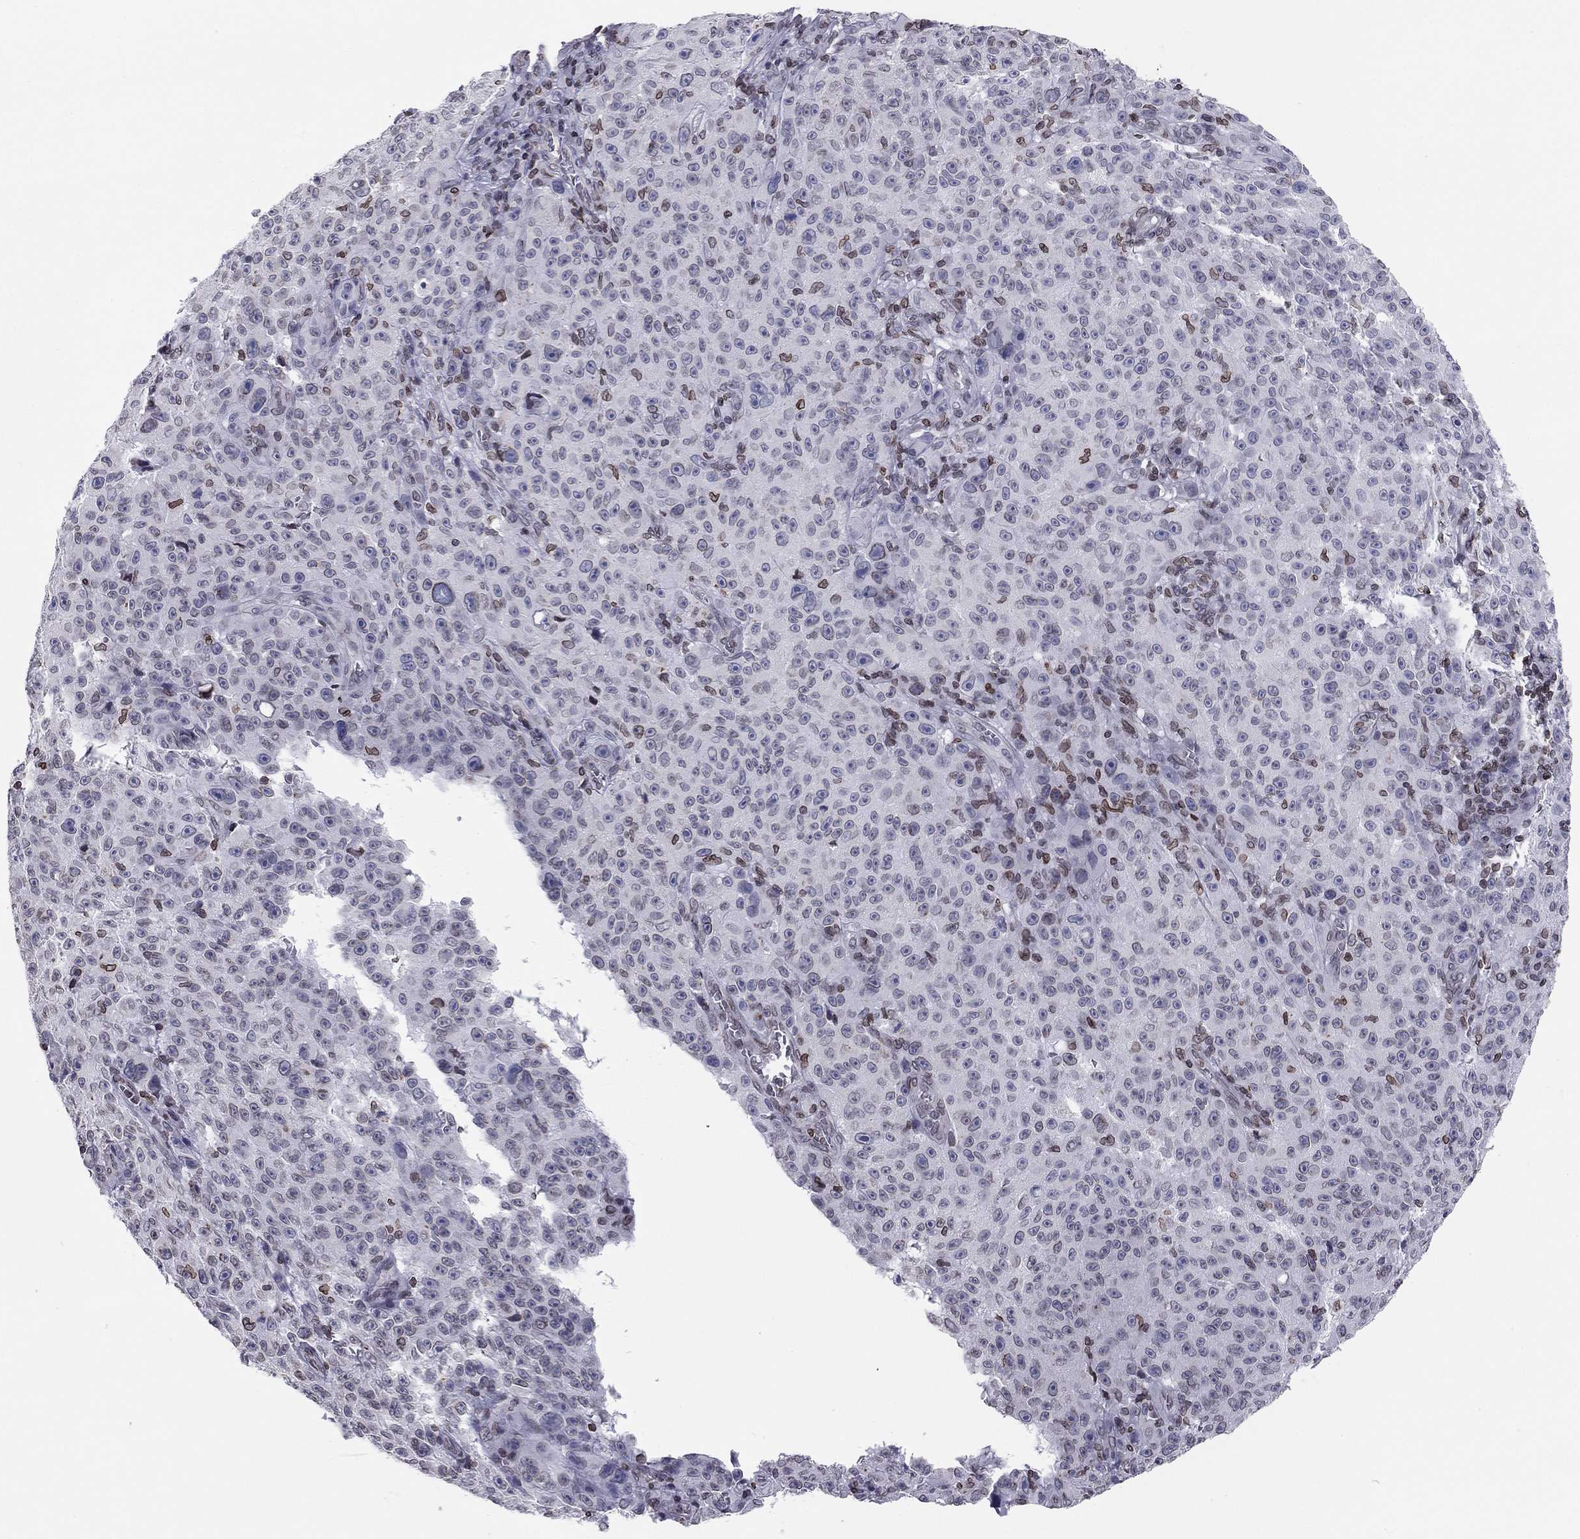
{"staining": {"intensity": "negative", "quantity": "none", "location": "none"}, "tissue": "melanoma", "cell_type": "Tumor cells", "image_type": "cancer", "snomed": [{"axis": "morphology", "description": "Malignant melanoma, NOS"}, {"axis": "topography", "description": "Skin"}], "caption": "This is an immunohistochemistry (IHC) image of melanoma. There is no positivity in tumor cells.", "gene": "ESPL1", "patient": {"sex": "female", "age": 82}}